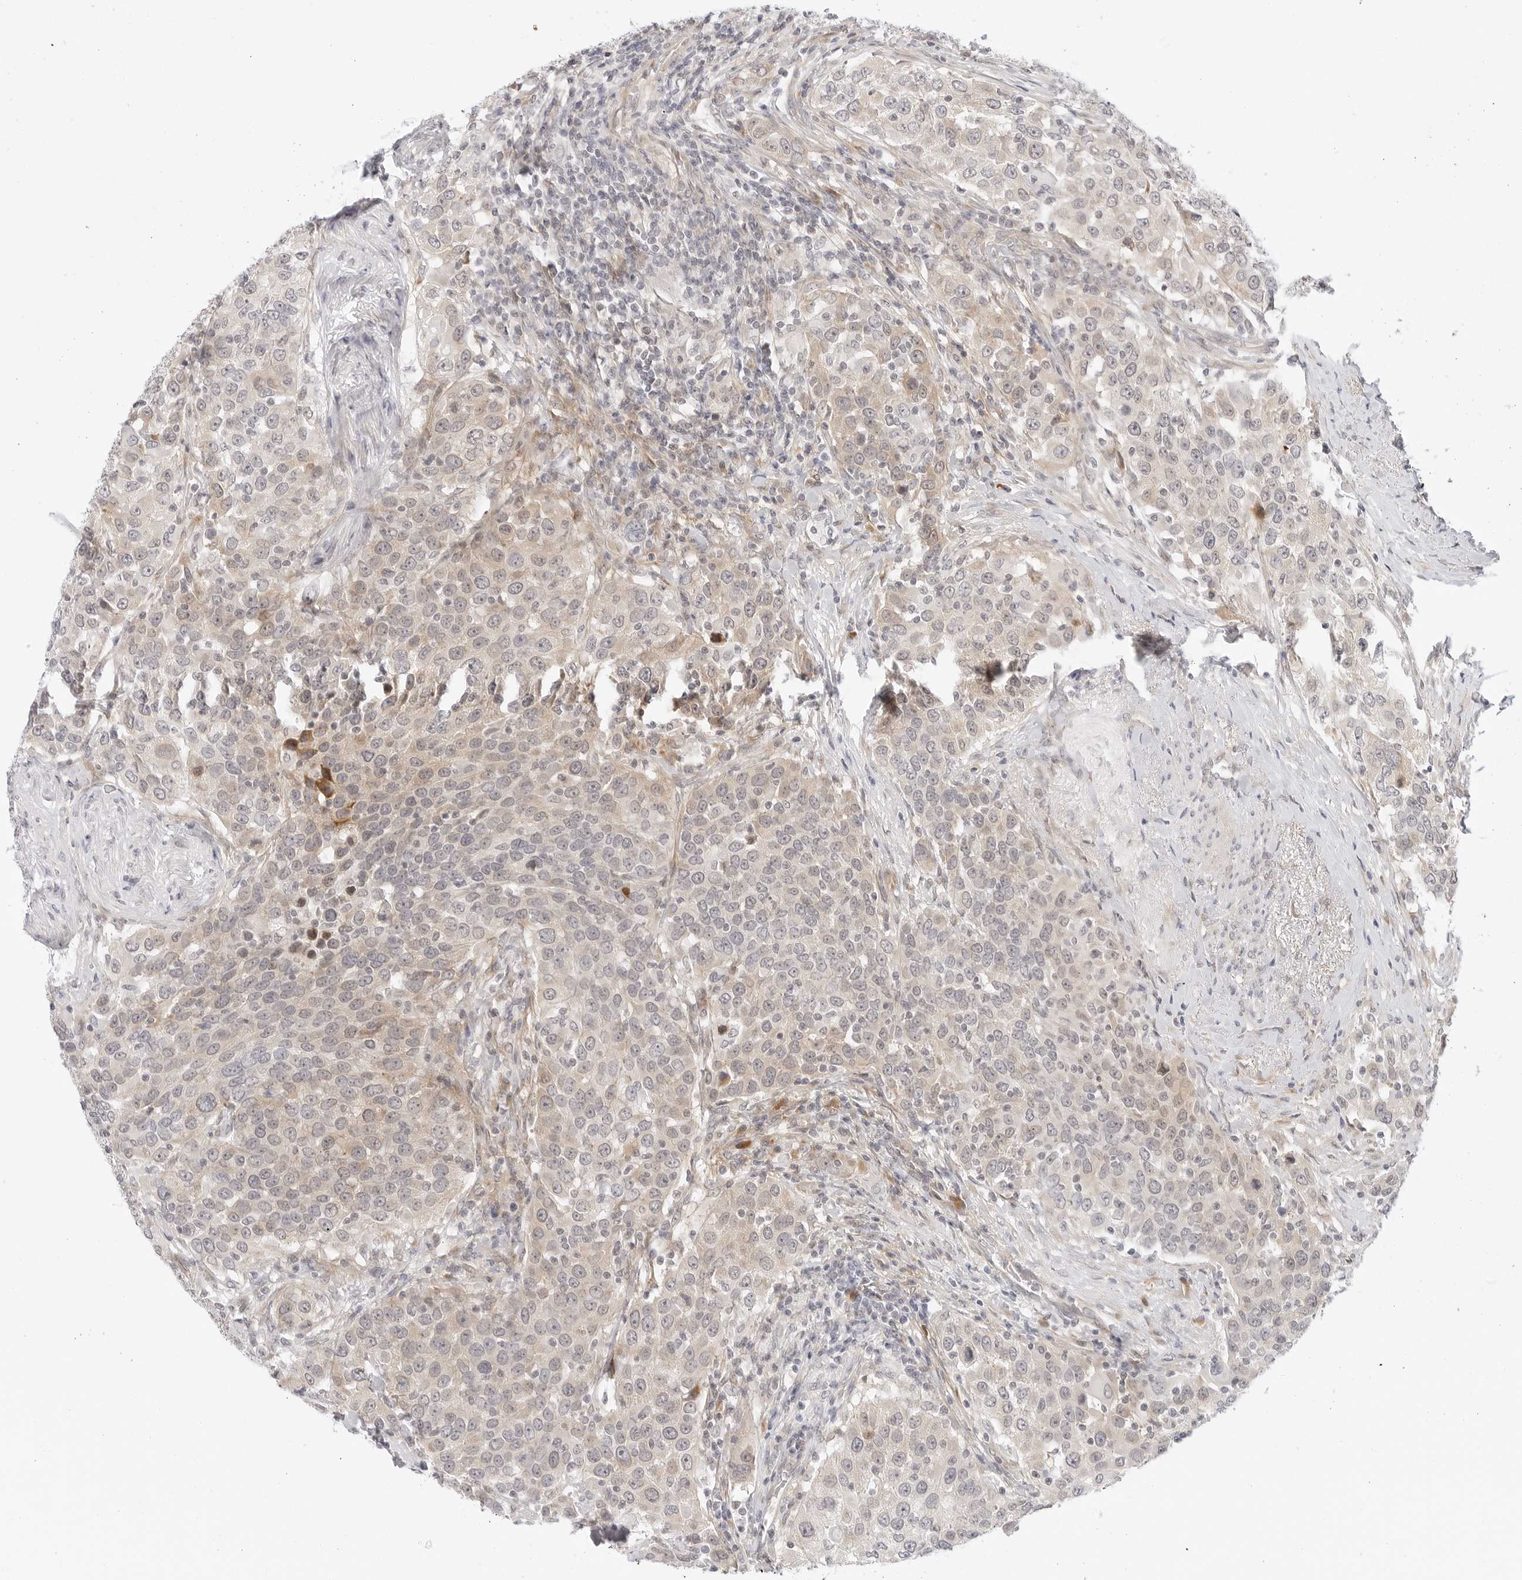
{"staining": {"intensity": "weak", "quantity": ">75%", "location": "cytoplasmic/membranous"}, "tissue": "urothelial cancer", "cell_type": "Tumor cells", "image_type": "cancer", "snomed": [{"axis": "morphology", "description": "Urothelial carcinoma, High grade"}, {"axis": "topography", "description": "Urinary bladder"}], "caption": "Immunohistochemistry (DAB (3,3'-diaminobenzidine)) staining of human urothelial cancer reveals weak cytoplasmic/membranous protein positivity in approximately >75% of tumor cells.", "gene": "TCP1", "patient": {"sex": "female", "age": 80}}